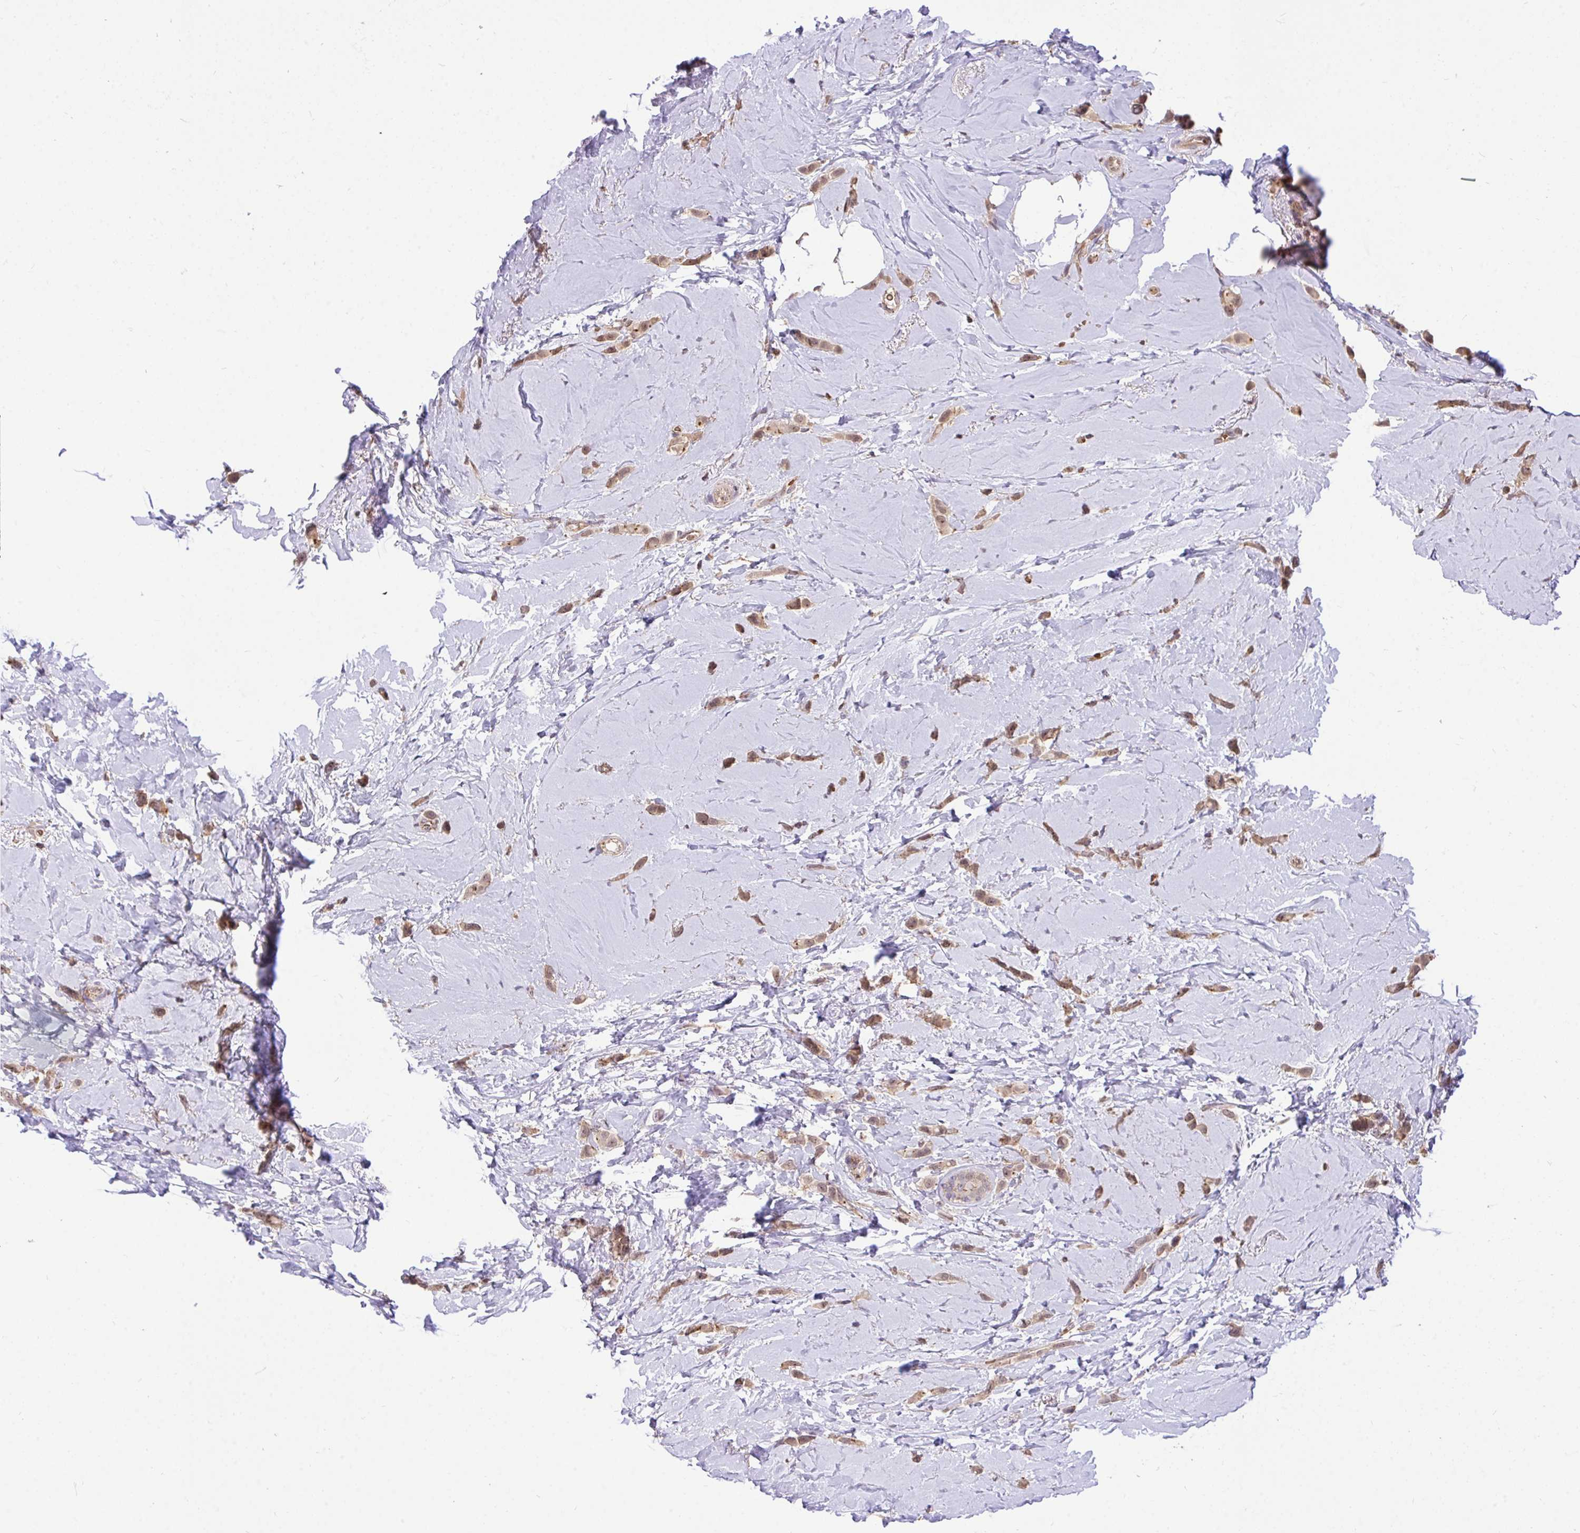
{"staining": {"intensity": "moderate", "quantity": ">75%", "location": "cytoplasmic/membranous,nuclear"}, "tissue": "breast cancer", "cell_type": "Tumor cells", "image_type": "cancer", "snomed": [{"axis": "morphology", "description": "Lobular carcinoma"}, {"axis": "topography", "description": "Breast"}], "caption": "This image demonstrates immunohistochemistry staining of lobular carcinoma (breast), with medium moderate cytoplasmic/membranous and nuclear staining in about >75% of tumor cells.", "gene": "PPP1CA", "patient": {"sex": "female", "age": 66}}